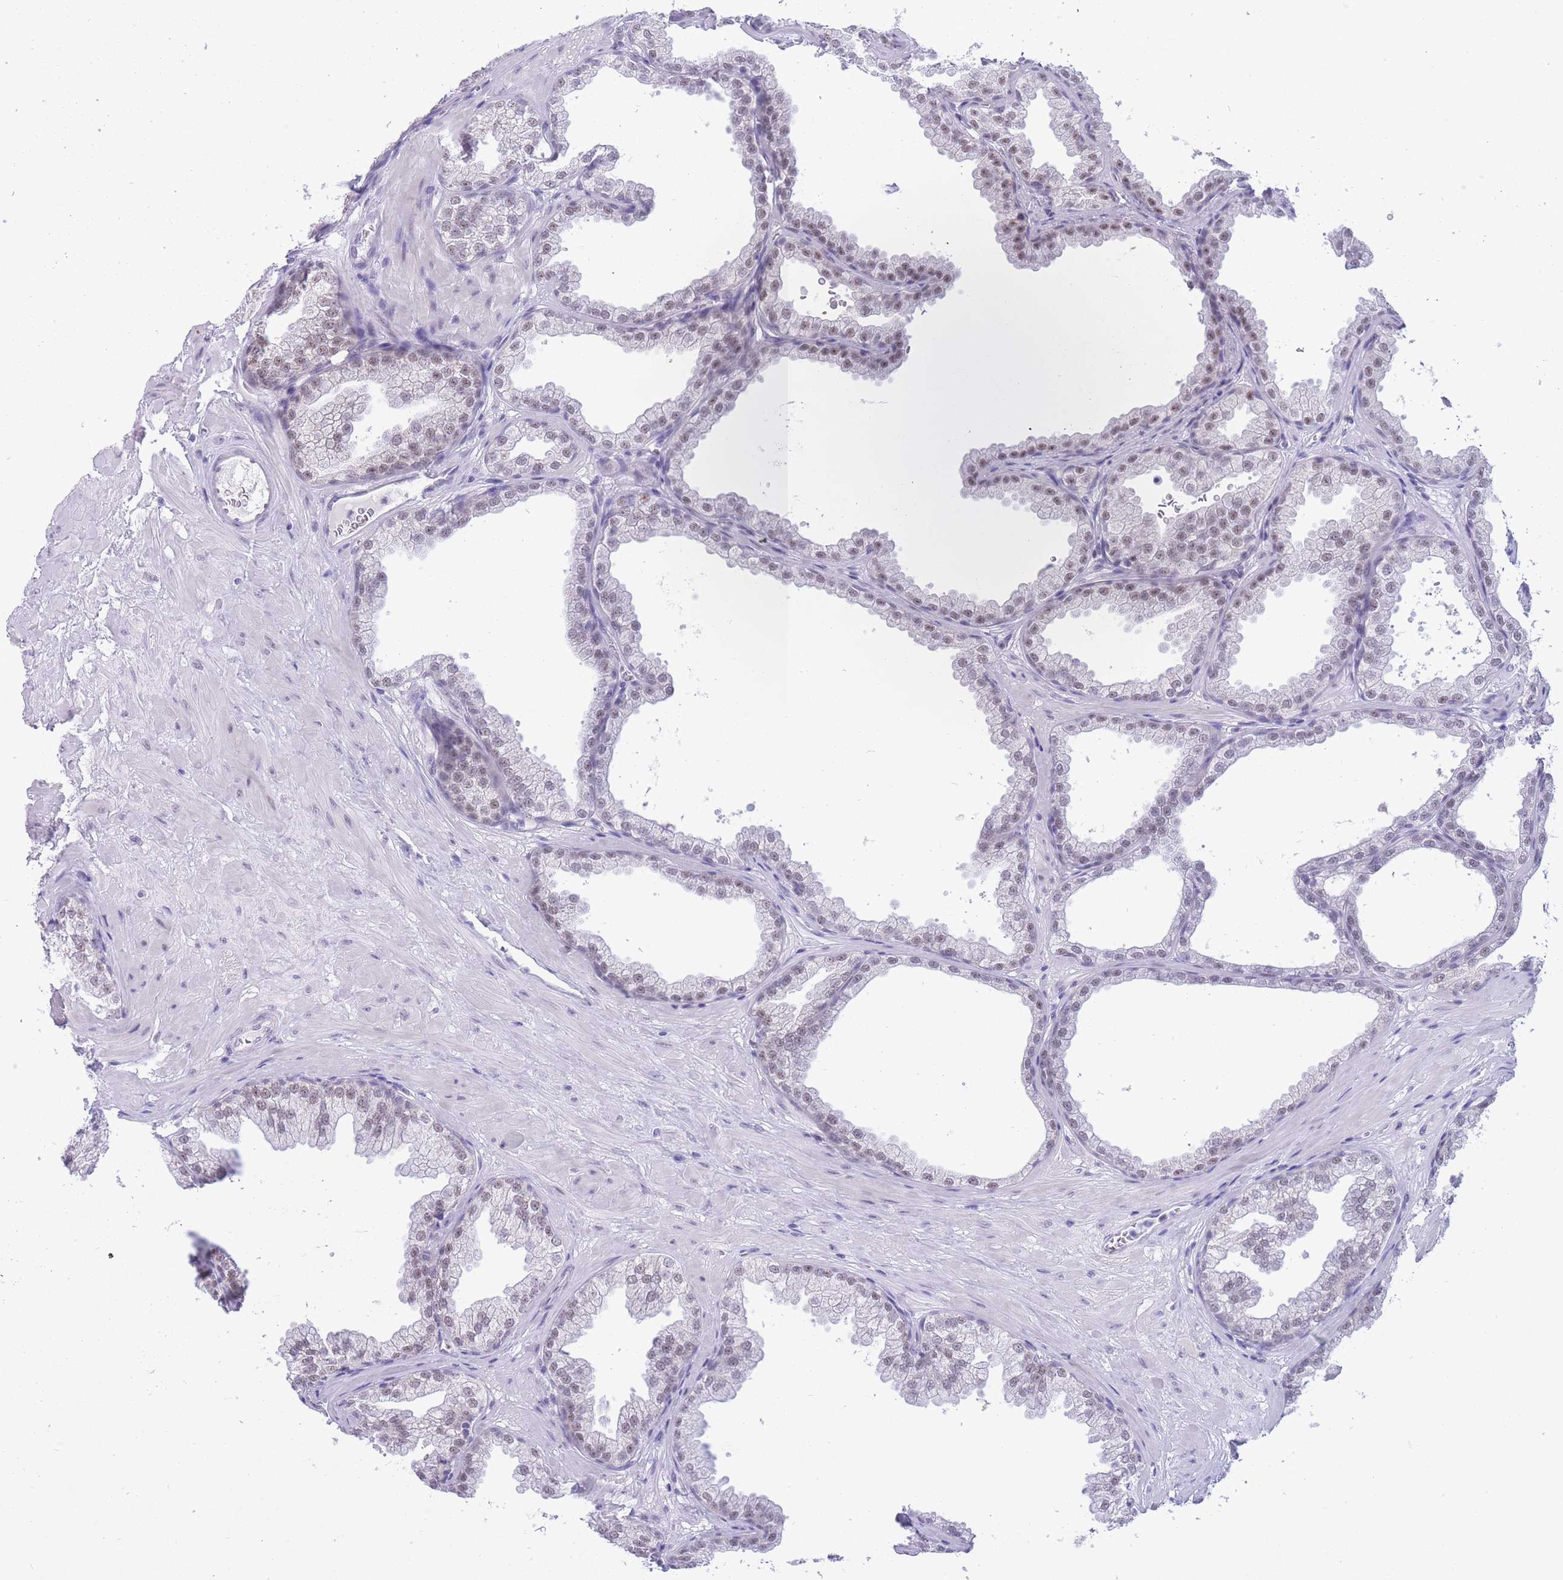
{"staining": {"intensity": "weak", "quantity": "25%-75%", "location": "nuclear"}, "tissue": "prostate", "cell_type": "Glandular cells", "image_type": "normal", "snomed": [{"axis": "morphology", "description": "Normal tissue, NOS"}, {"axis": "topography", "description": "Prostate"}], "caption": "Brown immunohistochemical staining in normal prostate displays weak nuclear expression in approximately 25%-75% of glandular cells.", "gene": "CYP2B6", "patient": {"sex": "male", "age": 37}}